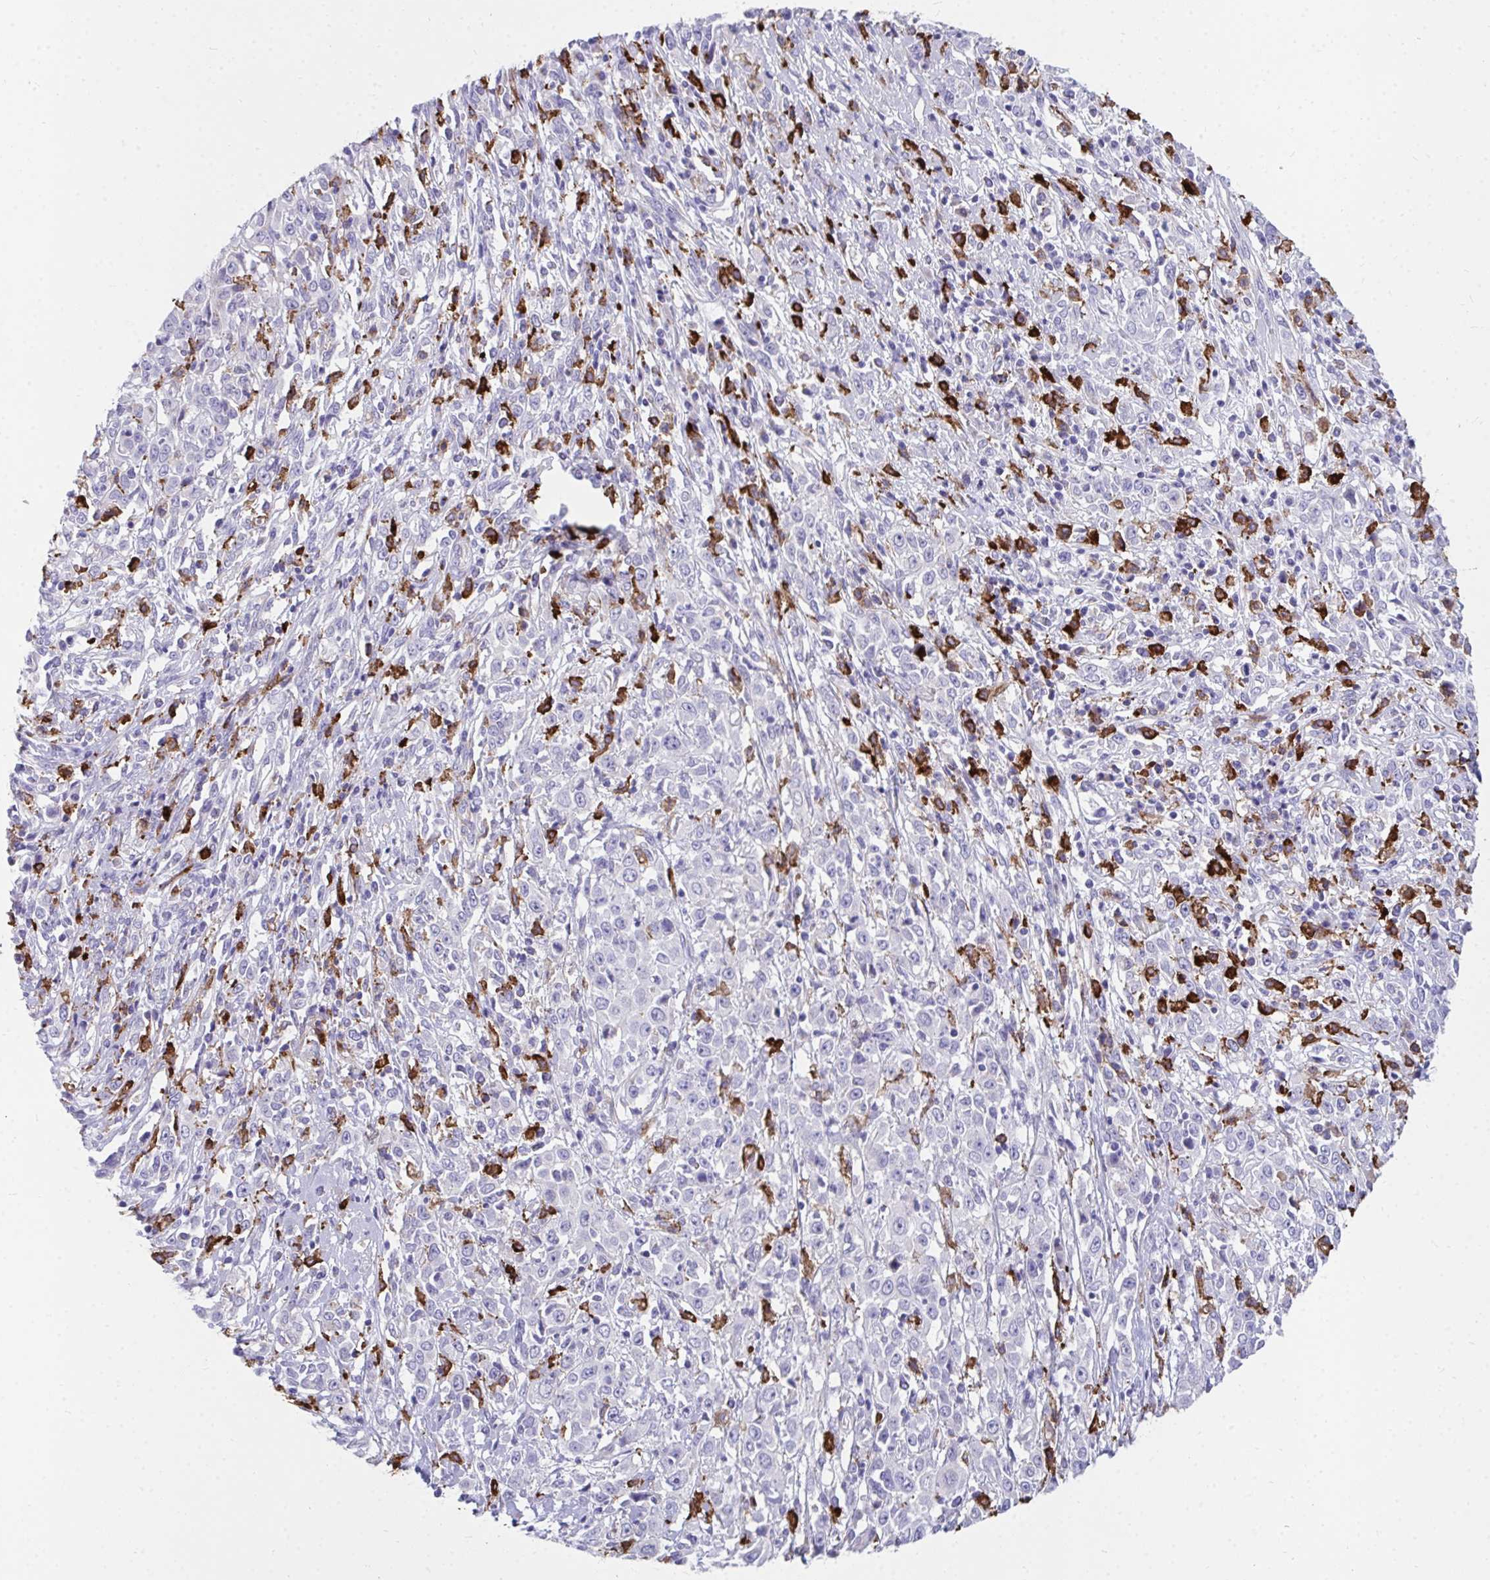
{"staining": {"intensity": "negative", "quantity": "none", "location": "none"}, "tissue": "cervical cancer", "cell_type": "Tumor cells", "image_type": "cancer", "snomed": [{"axis": "morphology", "description": "Adenocarcinoma, NOS"}, {"axis": "topography", "description": "Cervix"}], "caption": "A high-resolution image shows IHC staining of cervical cancer, which demonstrates no significant staining in tumor cells.", "gene": "CD163", "patient": {"sex": "female", "age": 40}}